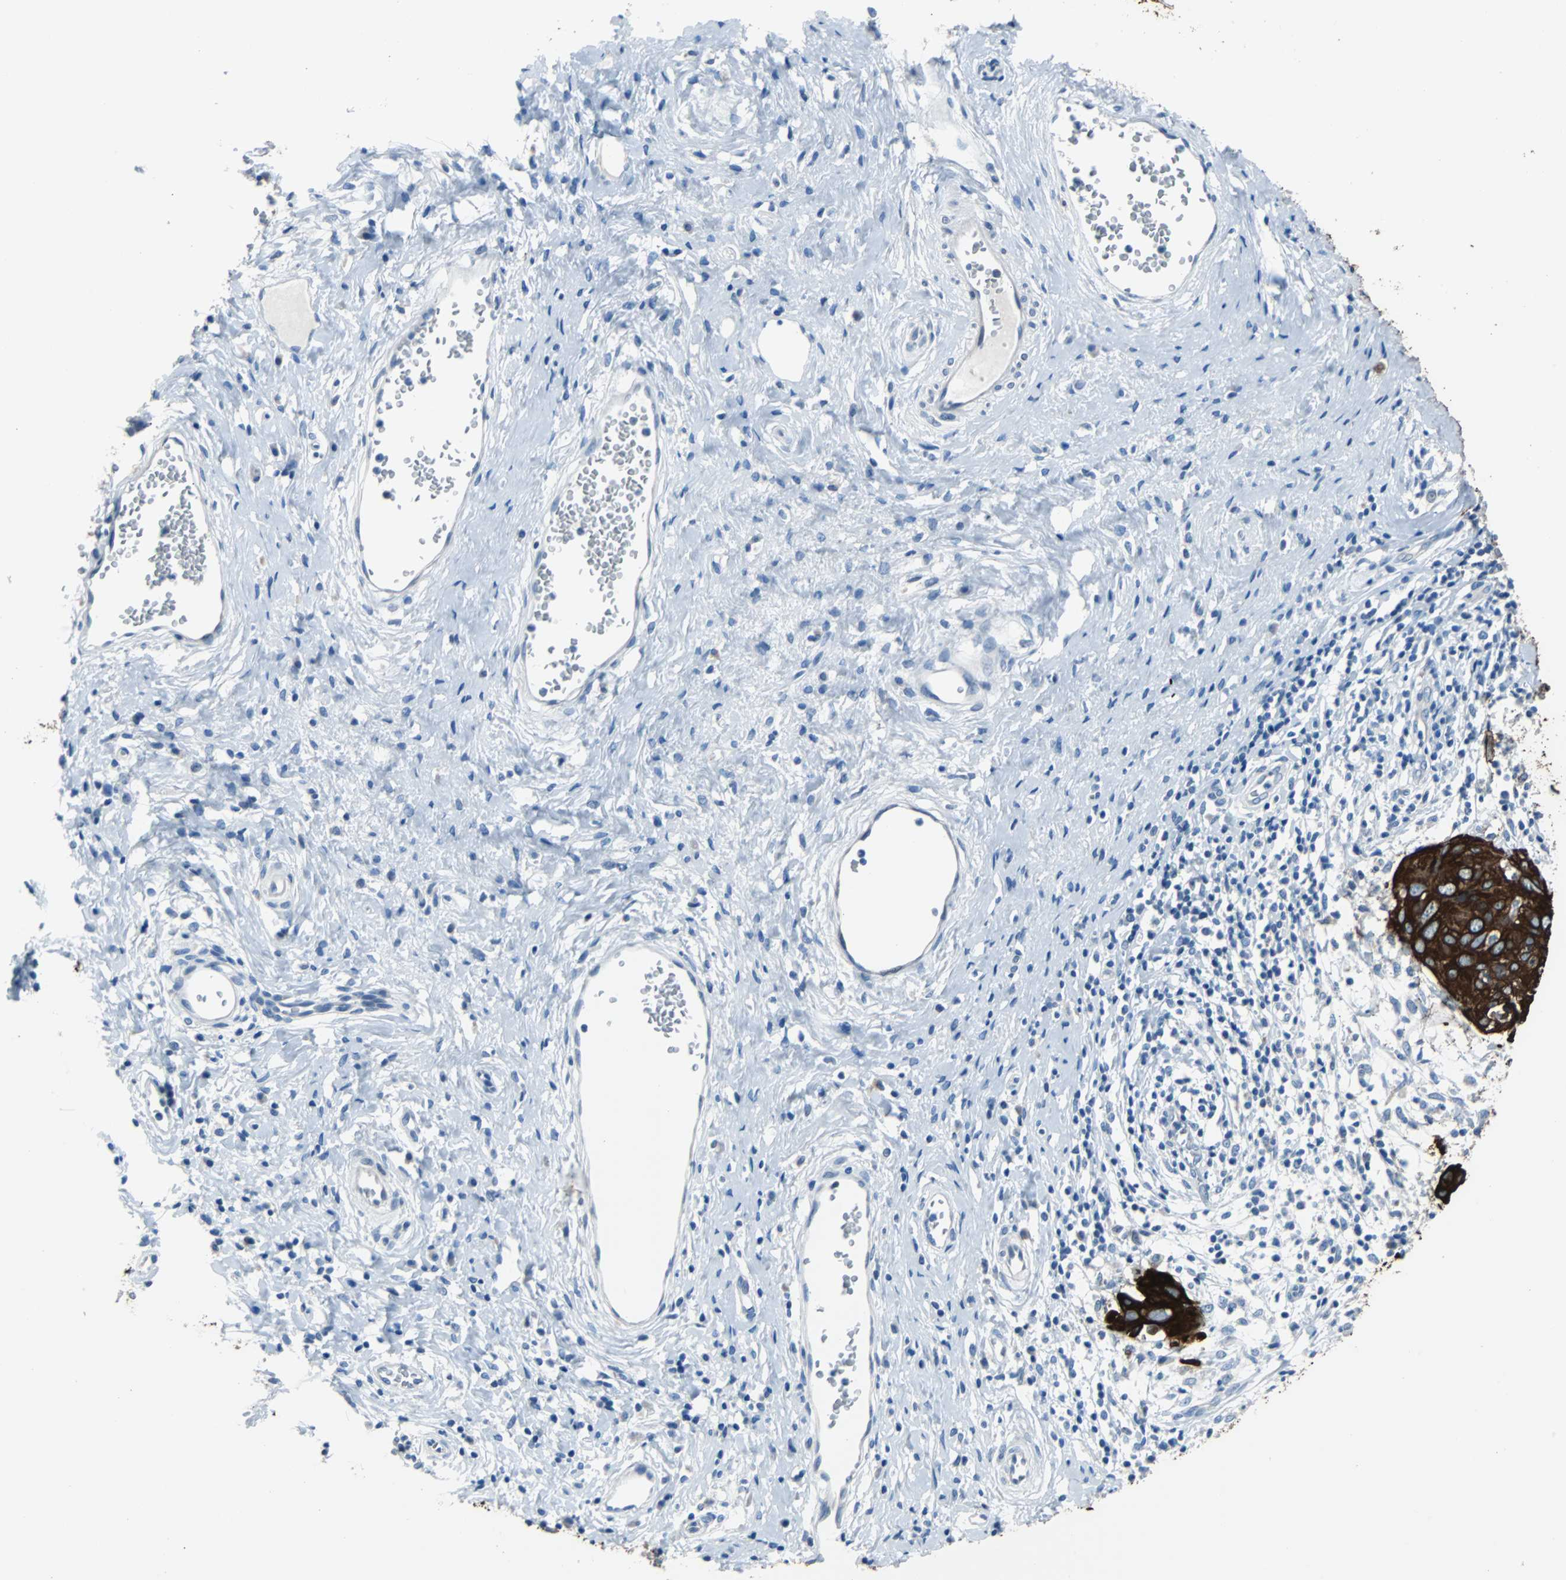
{"staining": {"intensity": "strong", "quantity": ">75%", "location": "cytoplasmic/membranous"}, "tissue": "cervical cancer", "cell_type": "Tumor cells", "image_type": "cancer", "snomed": [{"axis": "morphology", "description": "Squamous cell carcinoma, NOS"}, {"axis": "topography", "description": "Cervix"}], "caption": "Immunohistochemical staining of cervical cancer shows high levels of strong cytoplasmic/membranous positivity in approximately >75% of tumor cells. Using DAB (brown) and hematoxylin (blue) stains, captured at high magnification using brightfield microscopy.", "gene": "KRT7", "patient": {"sex": "female", "age": 38}}